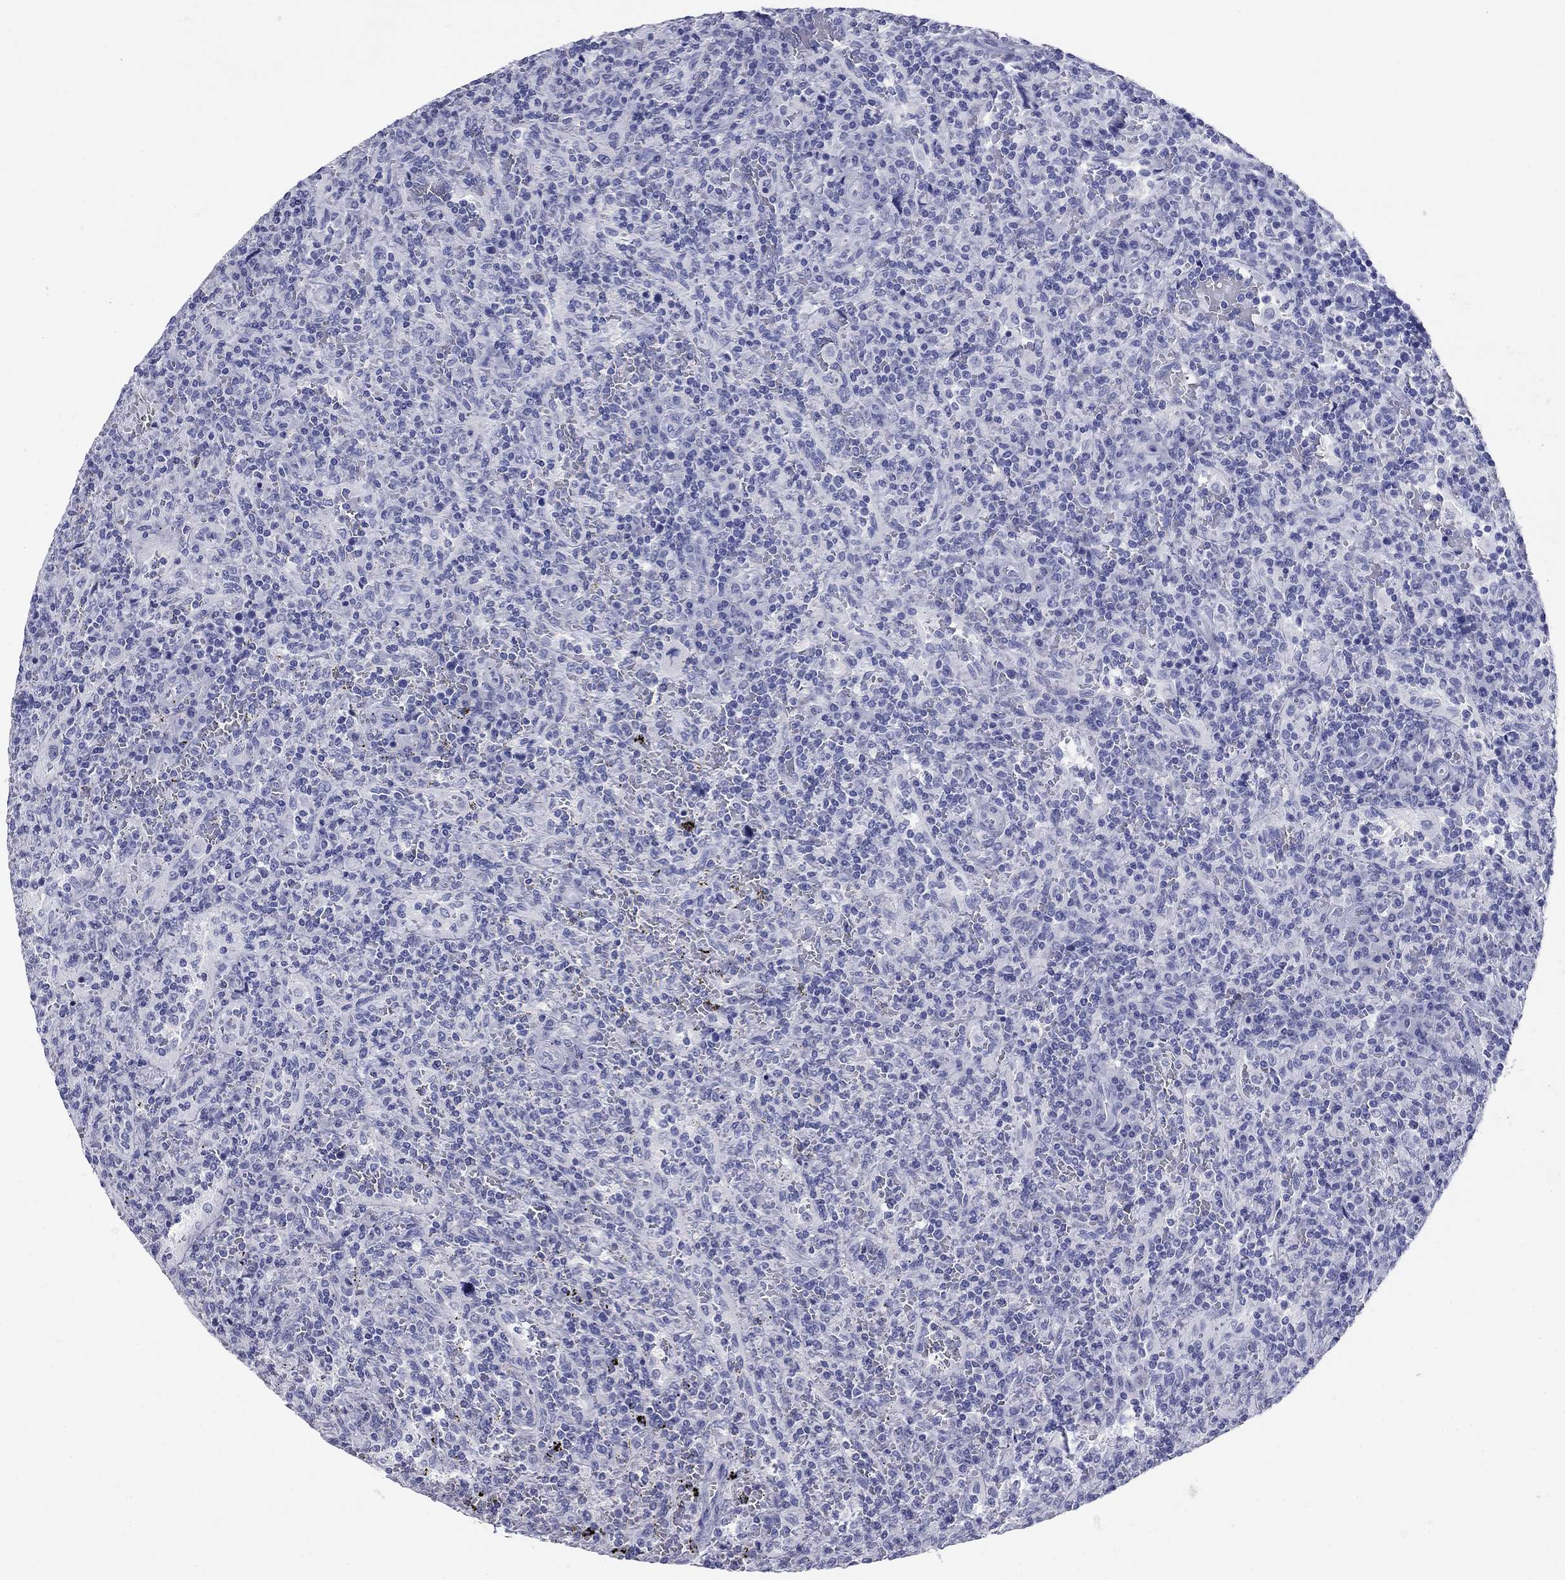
{"staining": {"intensity": "negative", "quantity": "none", "location": "none"}, "tissue": "lymphoma", "cell_type": "Tumor cells", "image_type": "cancer", "snomed": [{"axis": "morphology", "description": "Malignant lymphoma, non-Hodgkin's type, Low grade"}, {"axis": "topography", "description": "Spleen"}], "caption": "Immunohistochemistry micrograph of neoplastic tissue: lymphoma stained with DAB (3,3'-diaminobenzidine) demonstrates no significant protein expression in tumor cells.", "gene": "NPPA", "patient": {"sex": "male", "age": 62}}